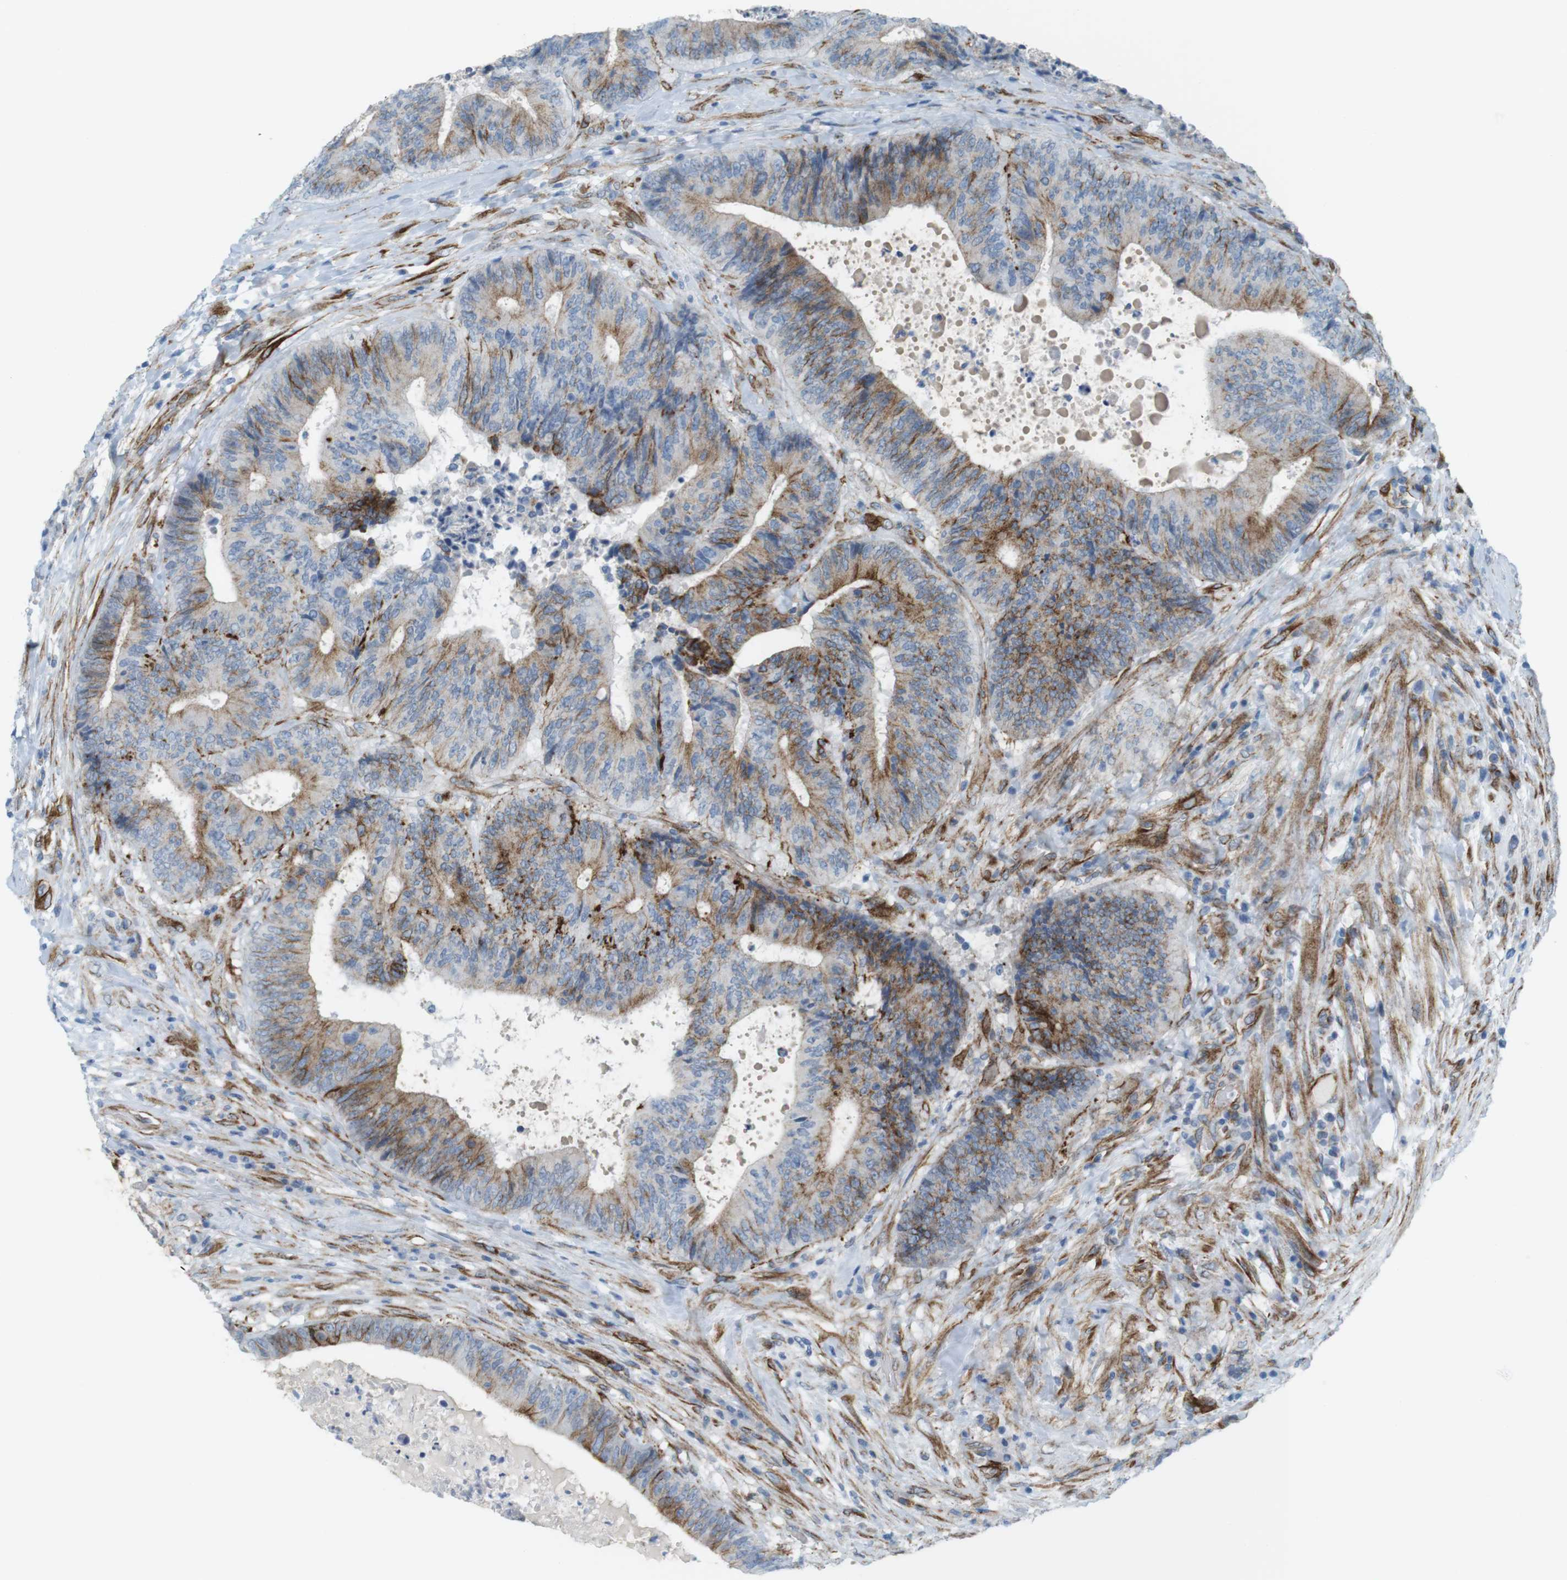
{"staining": {"intensity": "strong", "quantity": "25%-75%", "location": "cytoplasmic/membranous"}, "tissue": "colorectal cancer", "cell_type": "Tumor cells", "image_type": "cancer", "snomed": [{"axis": "morphology", "description": "Adenocarcinoma, NOS"}, {"axis": "topography", "description": "Rectum"}], "caption": "Immunohistochemistry image of human adenocarcinoma (colorectal) stained for a protein (brown), which demonstrates high levels of strong cytoplasmic/membranous staining in approximately 25%-75% of tumor cells.", "gene": "MYH9", "patient": {"sex": "male", "age": 72}}